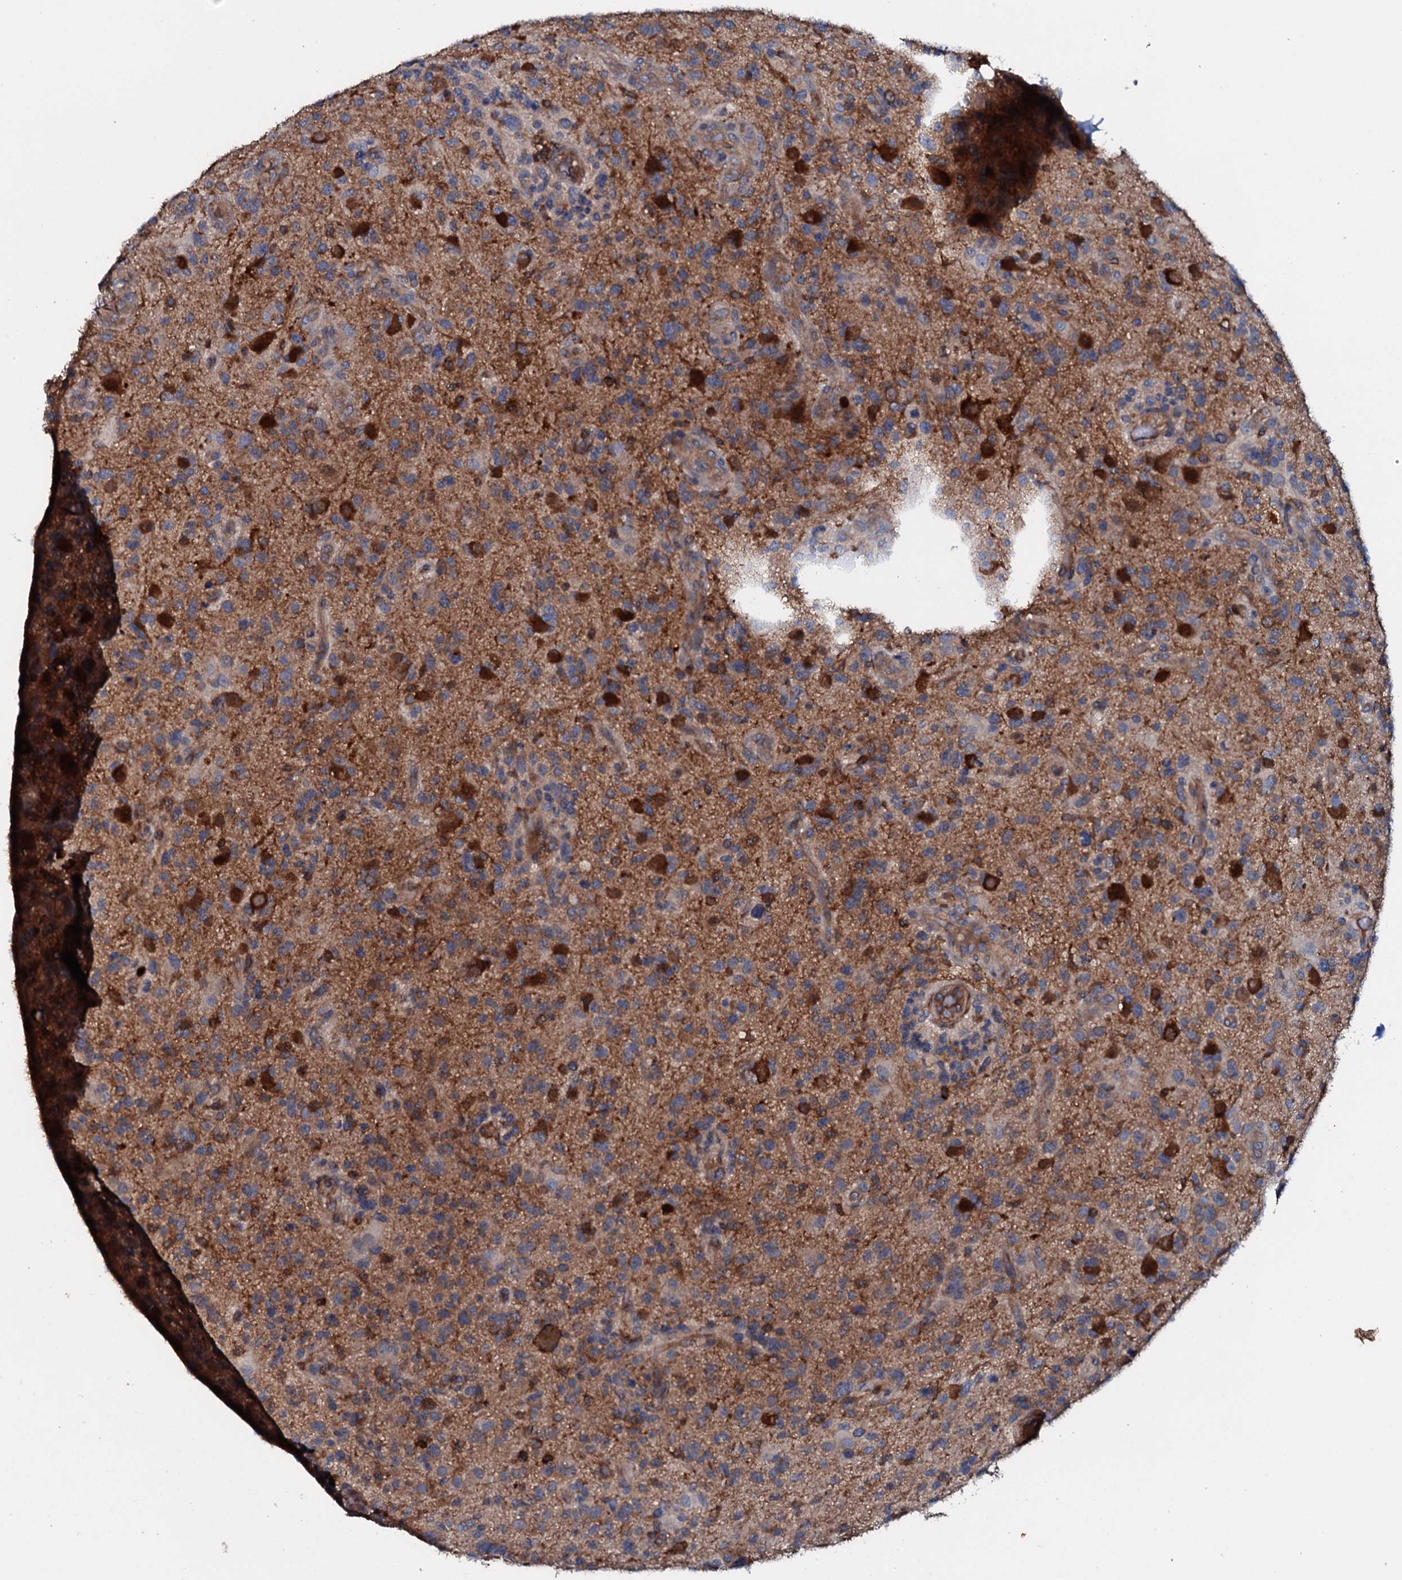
{"staining": {"intensity": "strong", "quantity": "<25%", "location": "cytoplasmic/membranous"}, "tissue": "glioma", "cell_type": "Tumor cells", "image_type": "cancer", "snomed": [{"axis": "morphology", "description": "Glioma, malignant, High grade"}, {"axis": "topography", "description": "Brain"}], "caption": "Human high-grade glioma (malignant) stained with a protein marker exhibits strong staining in tumor cells.", "gene": "GRK2", "patient": {"sex": "male", "age": 47}}